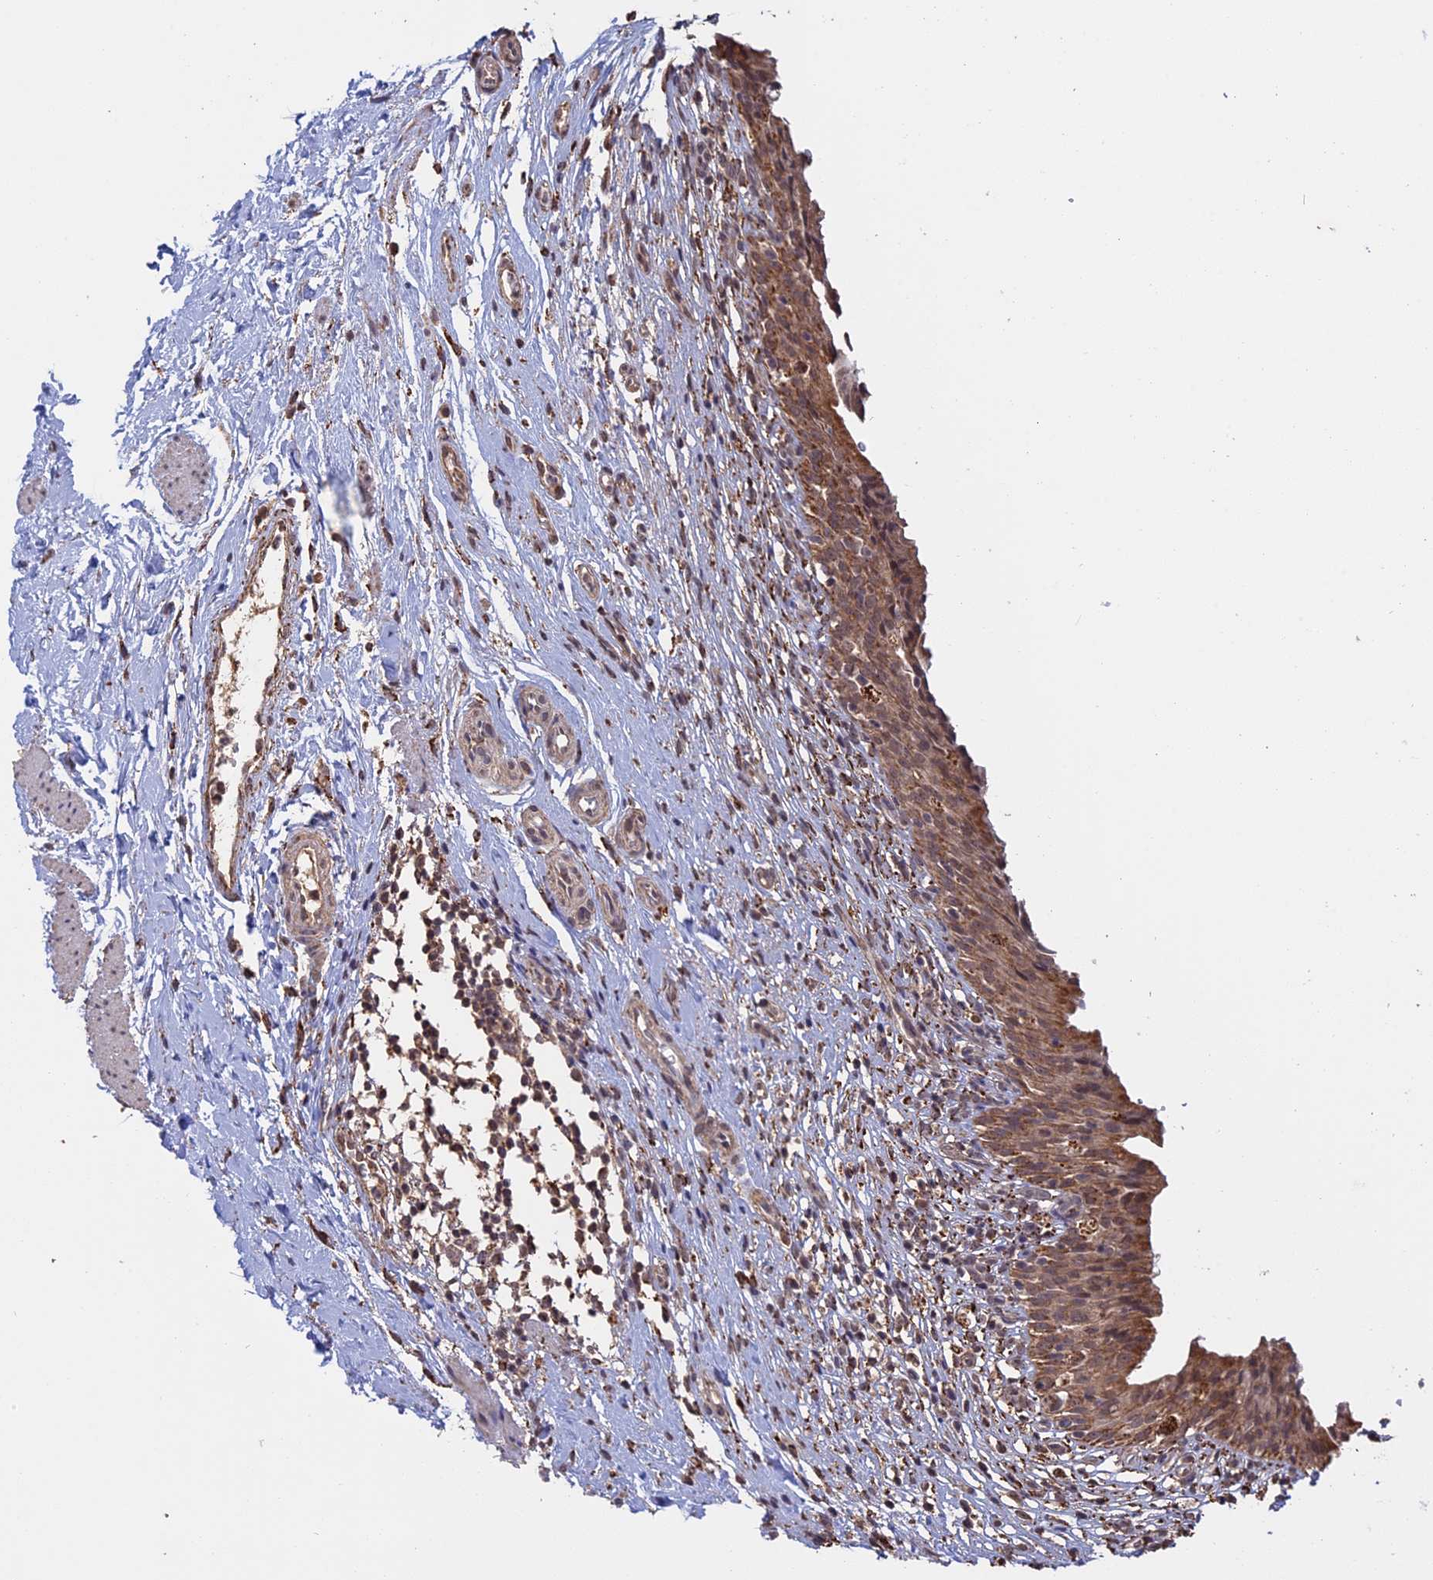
{"staining": {"intensity": "moderate", "quantity": ">75%", "location": "cytoplasmic/membranous,nuclear"}, "tissue": "urinary bladder", "cell_type": "Urothelial cells", "image_type": "normal", "snomed": [{"axis": "morphology", "description": "Normal tissue, NOS"}, {"axis": "morphology", "description": "Inflammation, NOS"}, {"axis": "topography", "description": "Urinary bladder"}], "caption": "A brown stain labels moderate cytoplasmic/membranous,nuclear staining of a protein in urothelial cells of benign urinary bladder. The protein is stained brown, and the nuclei are stained in blue (DAB (3,3'-diaminobenzidine) IHC with brightfield microscopy, high magnification).", "gene": "FAM210B", "patient": {"sex": "male", "age": 63}}